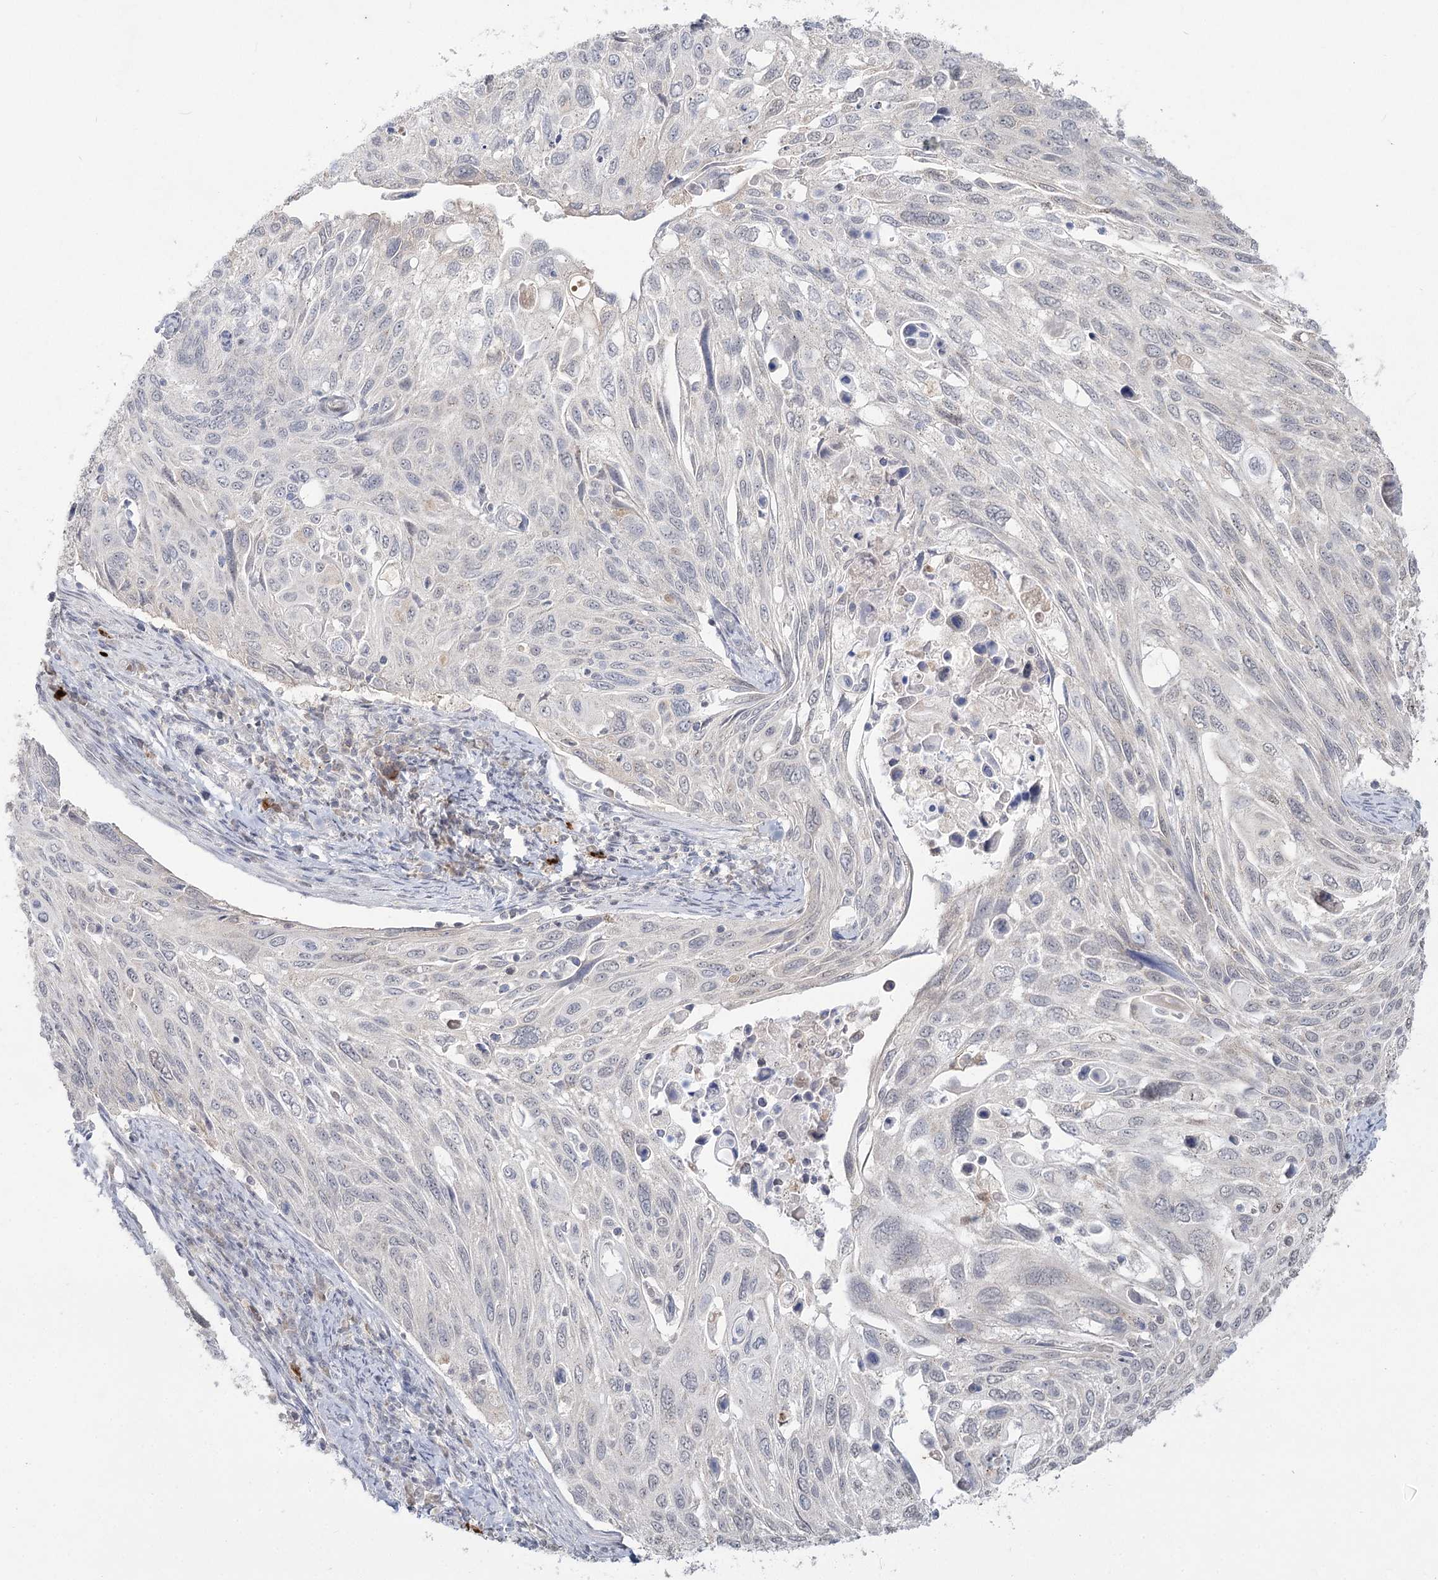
{"staining": {"intensity": "negative", "quantity": "none", "location": "none"}, "tissue": "cervical cancer", "cell_type": "Tumor cells", "image_type": "cancer", "snomed": [{"axis": "morphology", "description": "Squamous cell carcinoma, NOS"}, {"axis": "topography", "description": "Cervix"}], "caption": "Immunohistochemistry of cervical cancer shows no staining in tumor cells.", "gene": "LY6G5C", "patient": {"sex": "female", "age": 70}}